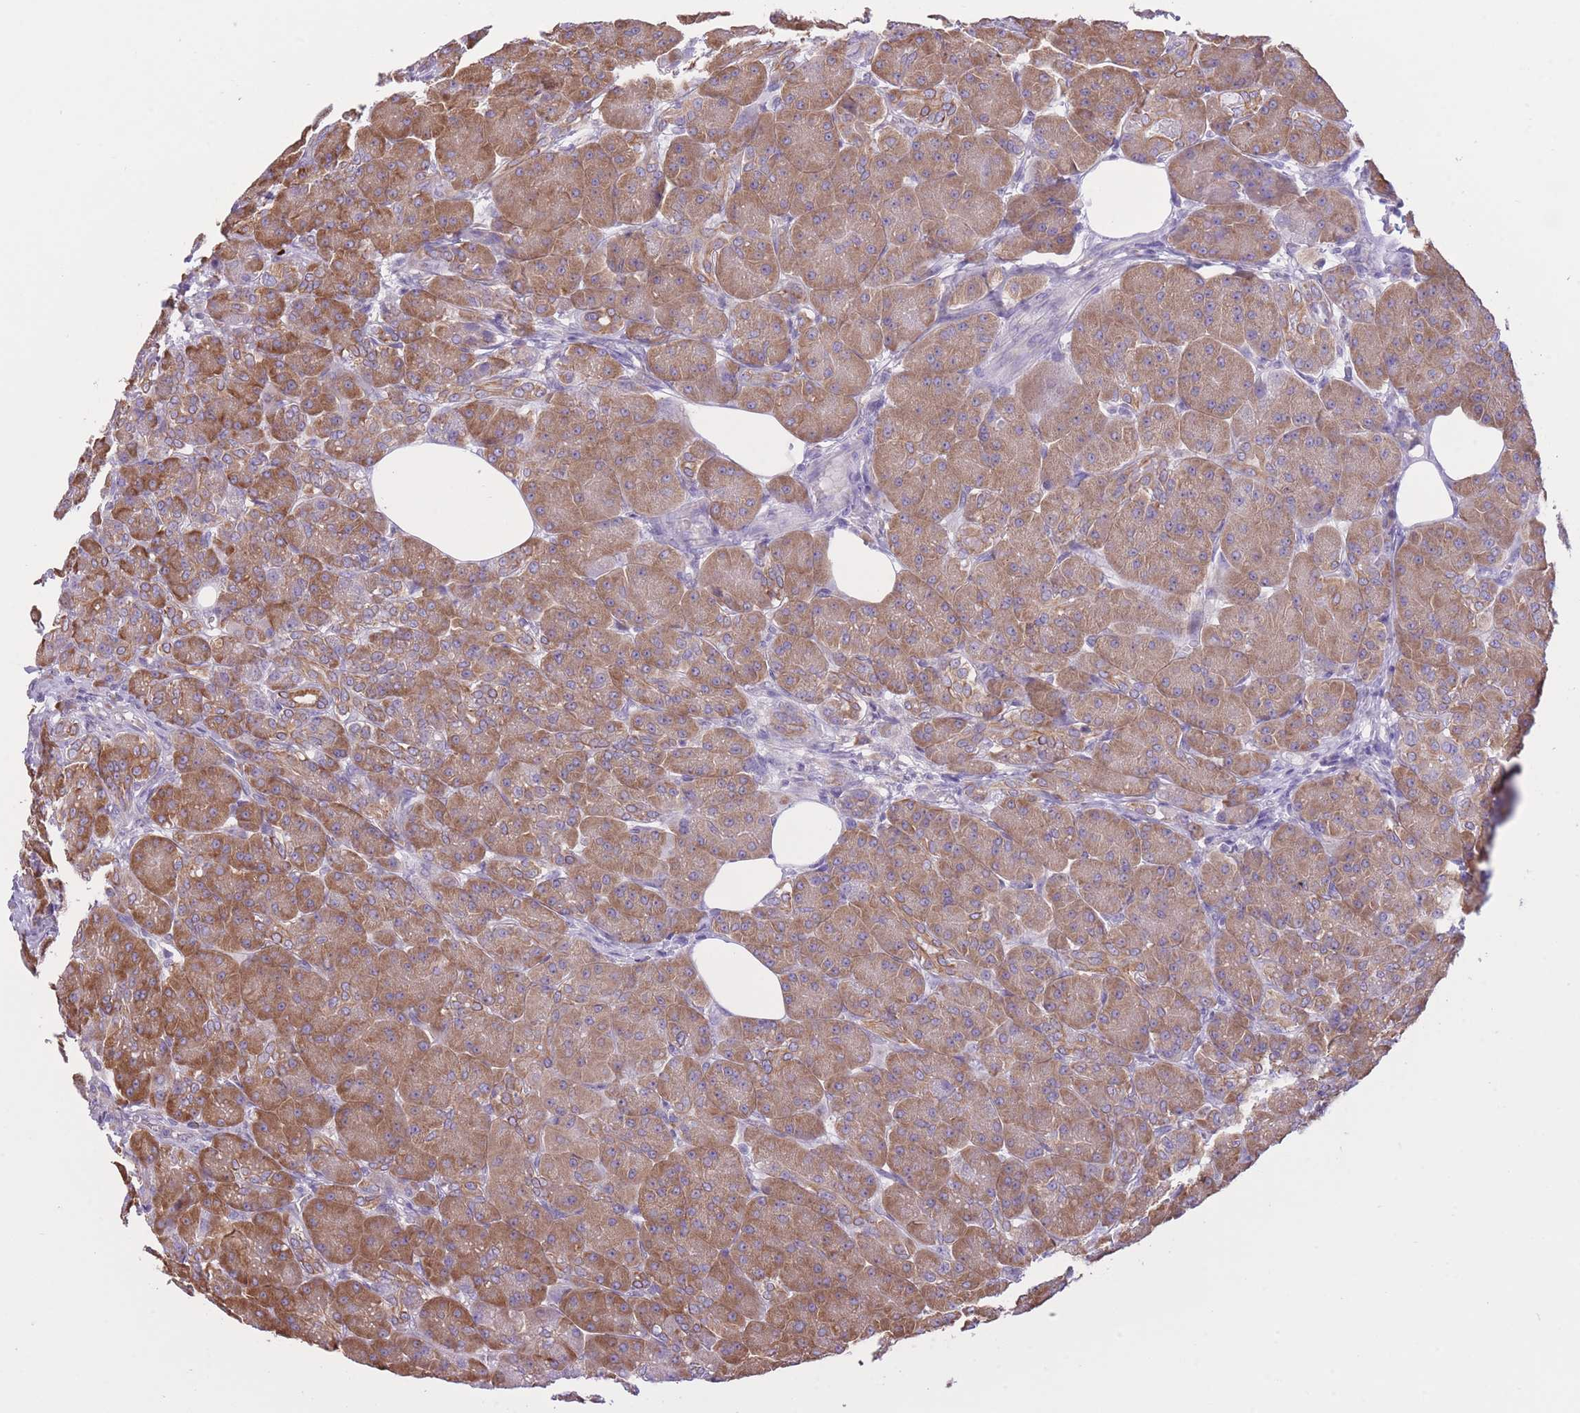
{"staining": {"intensity": "moderate", "quantity": ">75%", "location": "cytoplasmic/membranous"}, "tissue": "pancreas", "cell_type": "Exocrine glandular cells", "image_type": "normal", "snomed": [{"axis": "morphology", "description": "Normal tissue, NOS"}, {"axis": "topography", "description": "Pancreas"}], "caption": "About >75% of exocrine glandular cells in benign pancreas exhibit moderate cytoplasmic/membranous protein expression as visualized by brown immunohistochemical staining.", "gene": "ZNF501", "patient": {"sex": "male", "age": 63}}